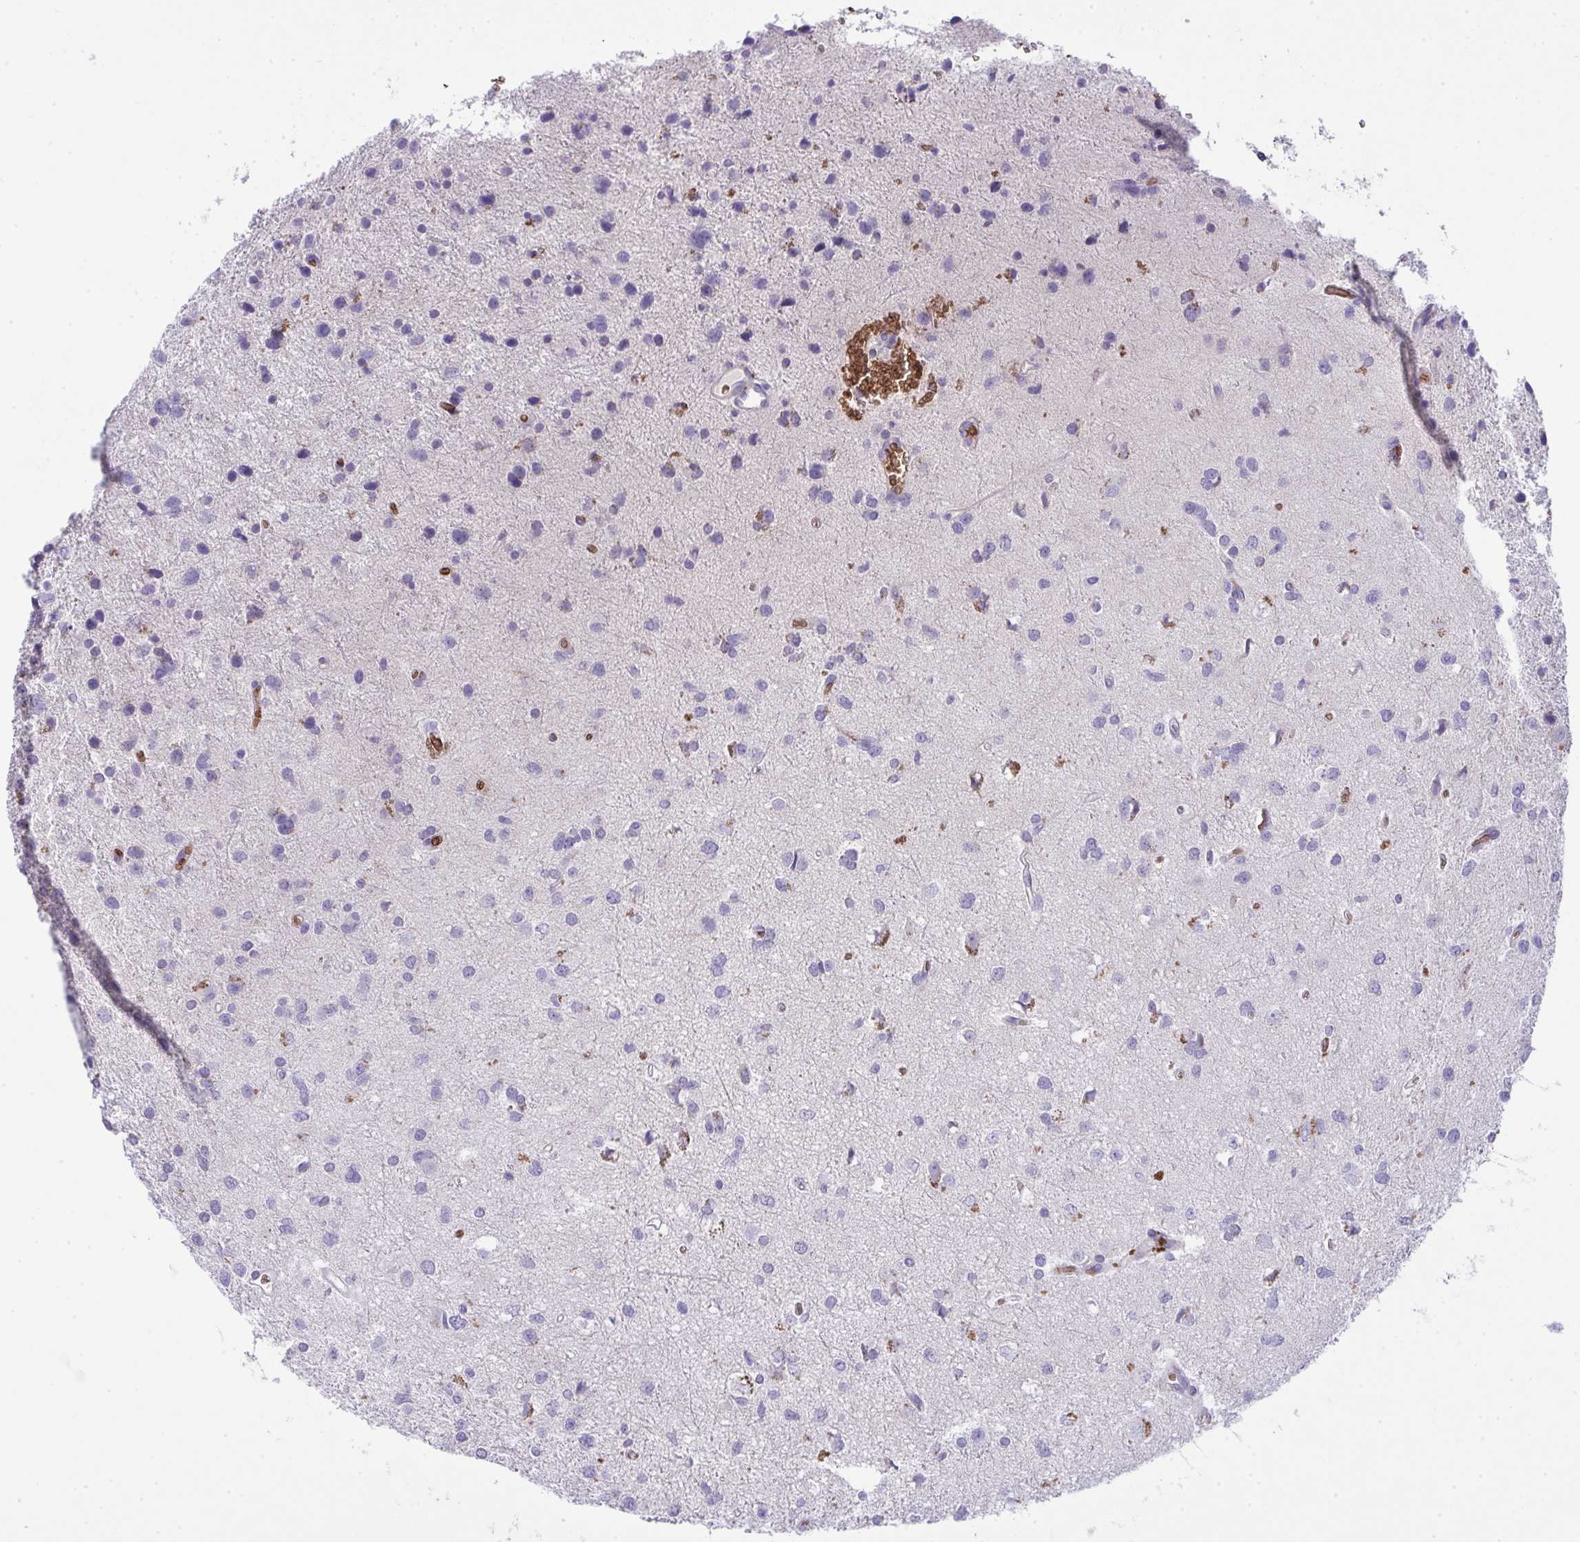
{"staining": {"intensity": "negative", "quantity": "none", "location": "none"}, "tissue": "glioma", "cell_type": "Tumor cells", "image_type": "cancer", "snomed": [{"axis": "morphology", "description": "Glioma, malignant, Low grade"}, {"axis": "topography", "description": "Brain"}], "caption": "The micrograph exhibits no staining of tumor cells in glioma.", "gene": "SPTB", "patient": {"sex": "female", "age": 55}}